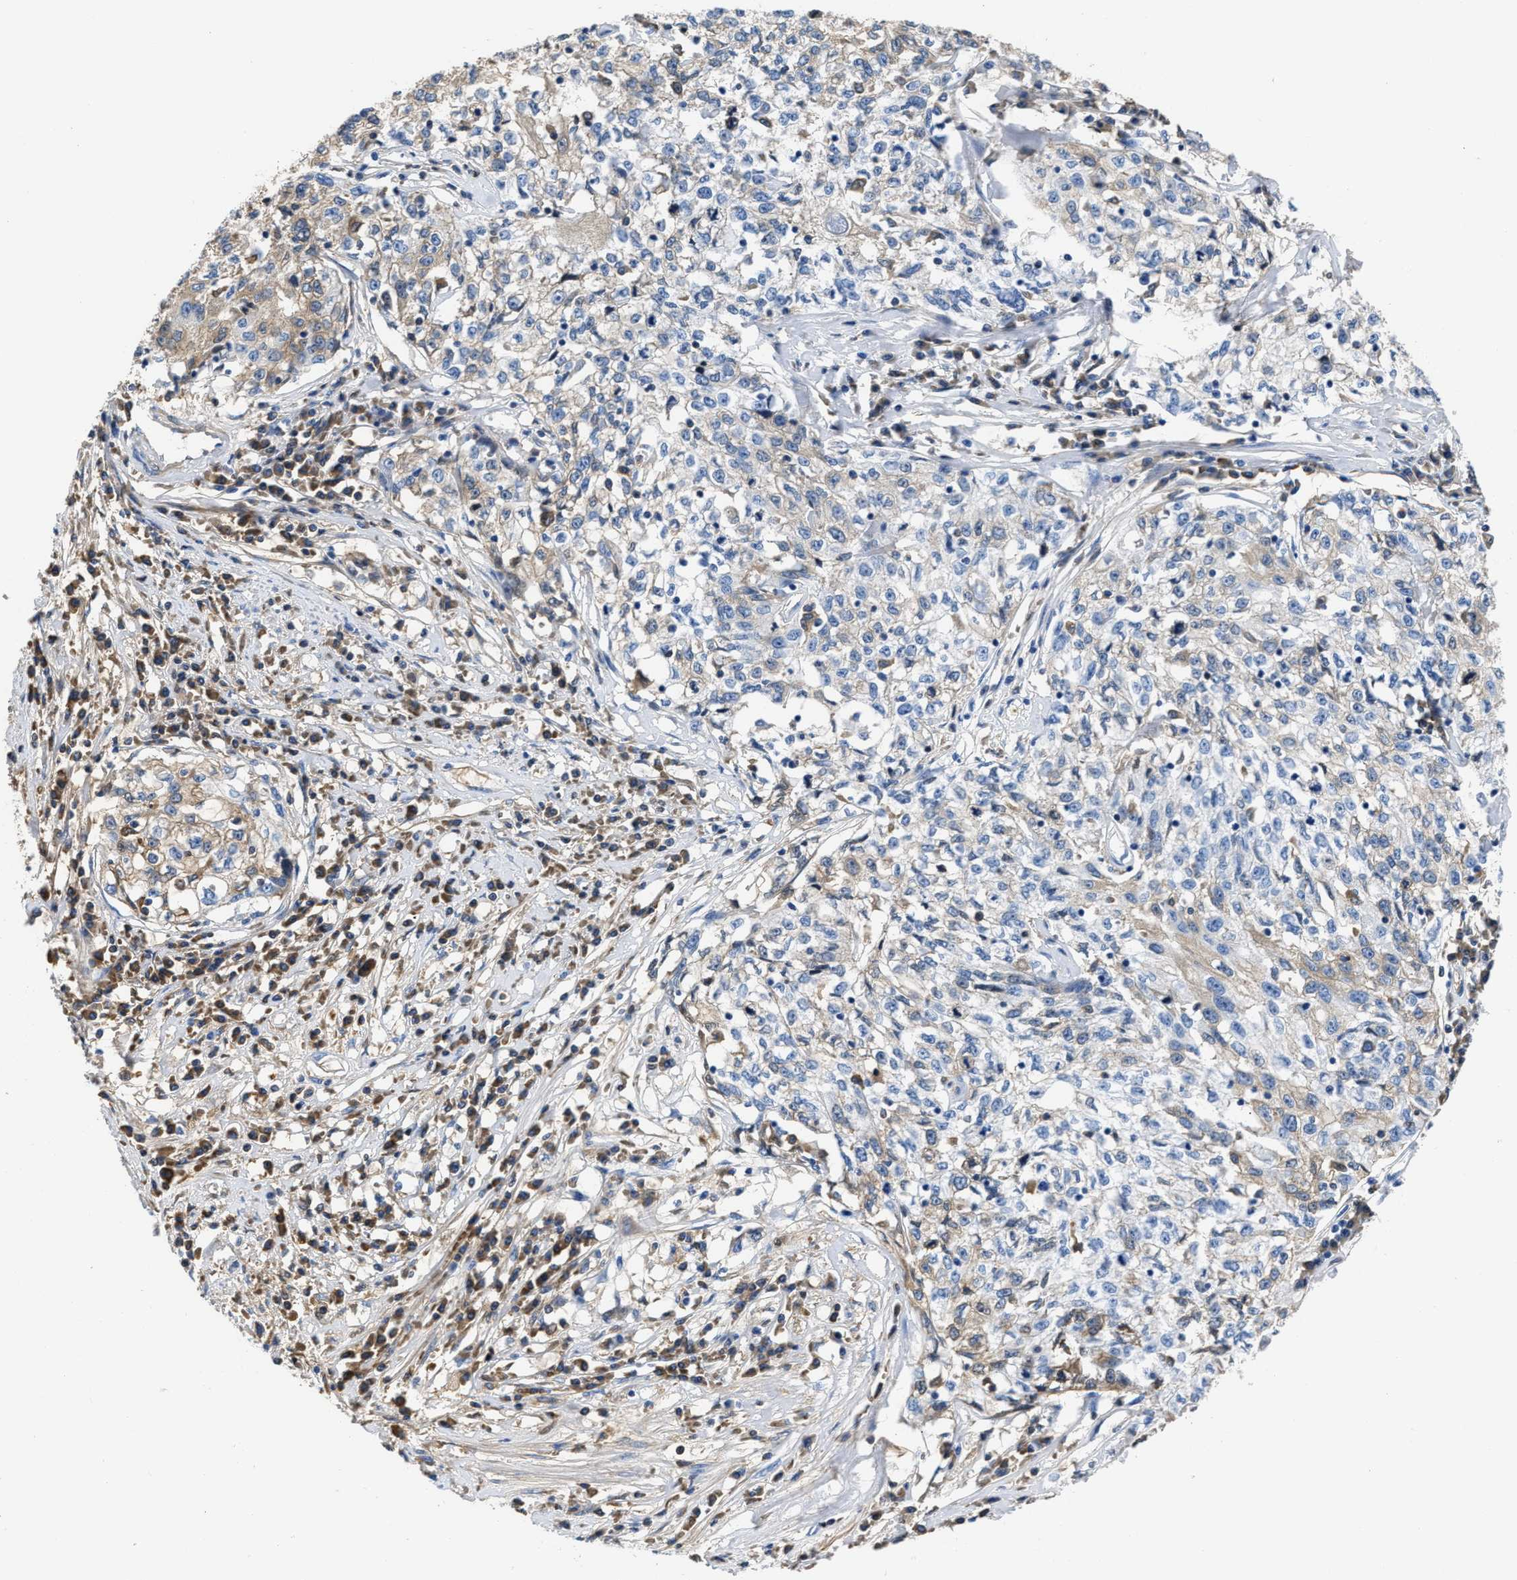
{"staining": {"intensity": "weak", "quantity": "<25%", "location": "cytoplasmic/membranous"}, "tissue": "cervical cancer", "cell_type": "Tumor cells", "image_type": "cancer", "snomed": [{"axis": "morphology", "description": "Squamous cell carcinoma, NOS"}, {"axis": "topography", "description": "Cervix"}], "caption": "Image shows no protein staining in tumor cells of cervical cancer tissue.", "gene": "GC", "patient": {"sex": "female", "age": 57}}